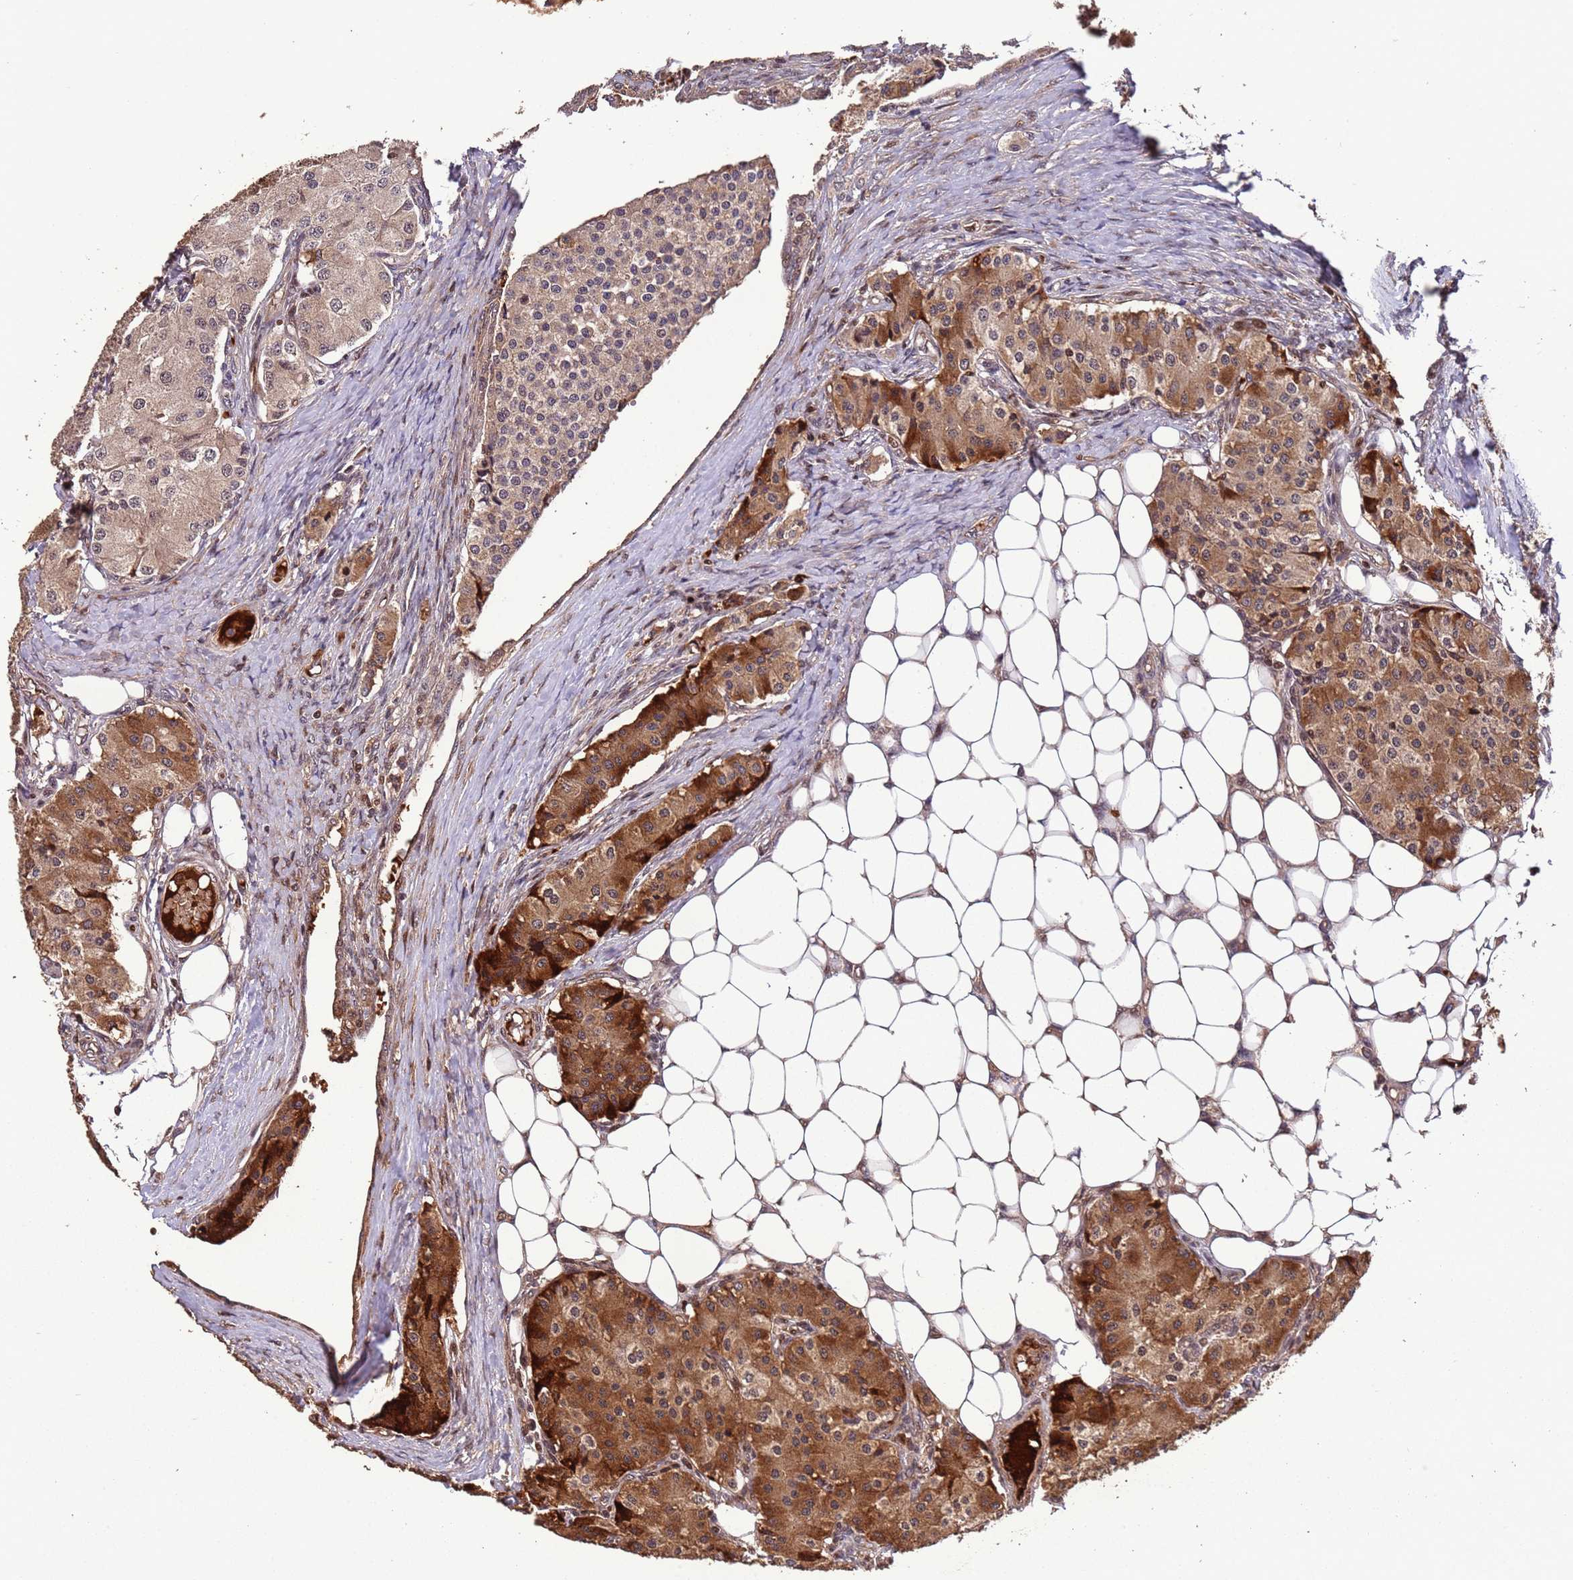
{"staining": {"intensity": "moderate", "quantity": "25%-75%", "location": "cytoplasmic/membranous"}, "tissue": "carcinoid", "cell_type": "Tumor cells", "image_type": "cancer", "snomed": [{"axis": "morphology", "description": "Carcinoid, malignant, NOS"}, {"axis": "topography", "description": "Colon"}], "caption": "Immunohistochemical staining of human carcinoid exhibits moderate cytoplasmic/membranous protein positivity in approximately 25%-75% of tumor cells.", "gene": "CCDC184", "patient": {"sex": "female", "age": 52}}